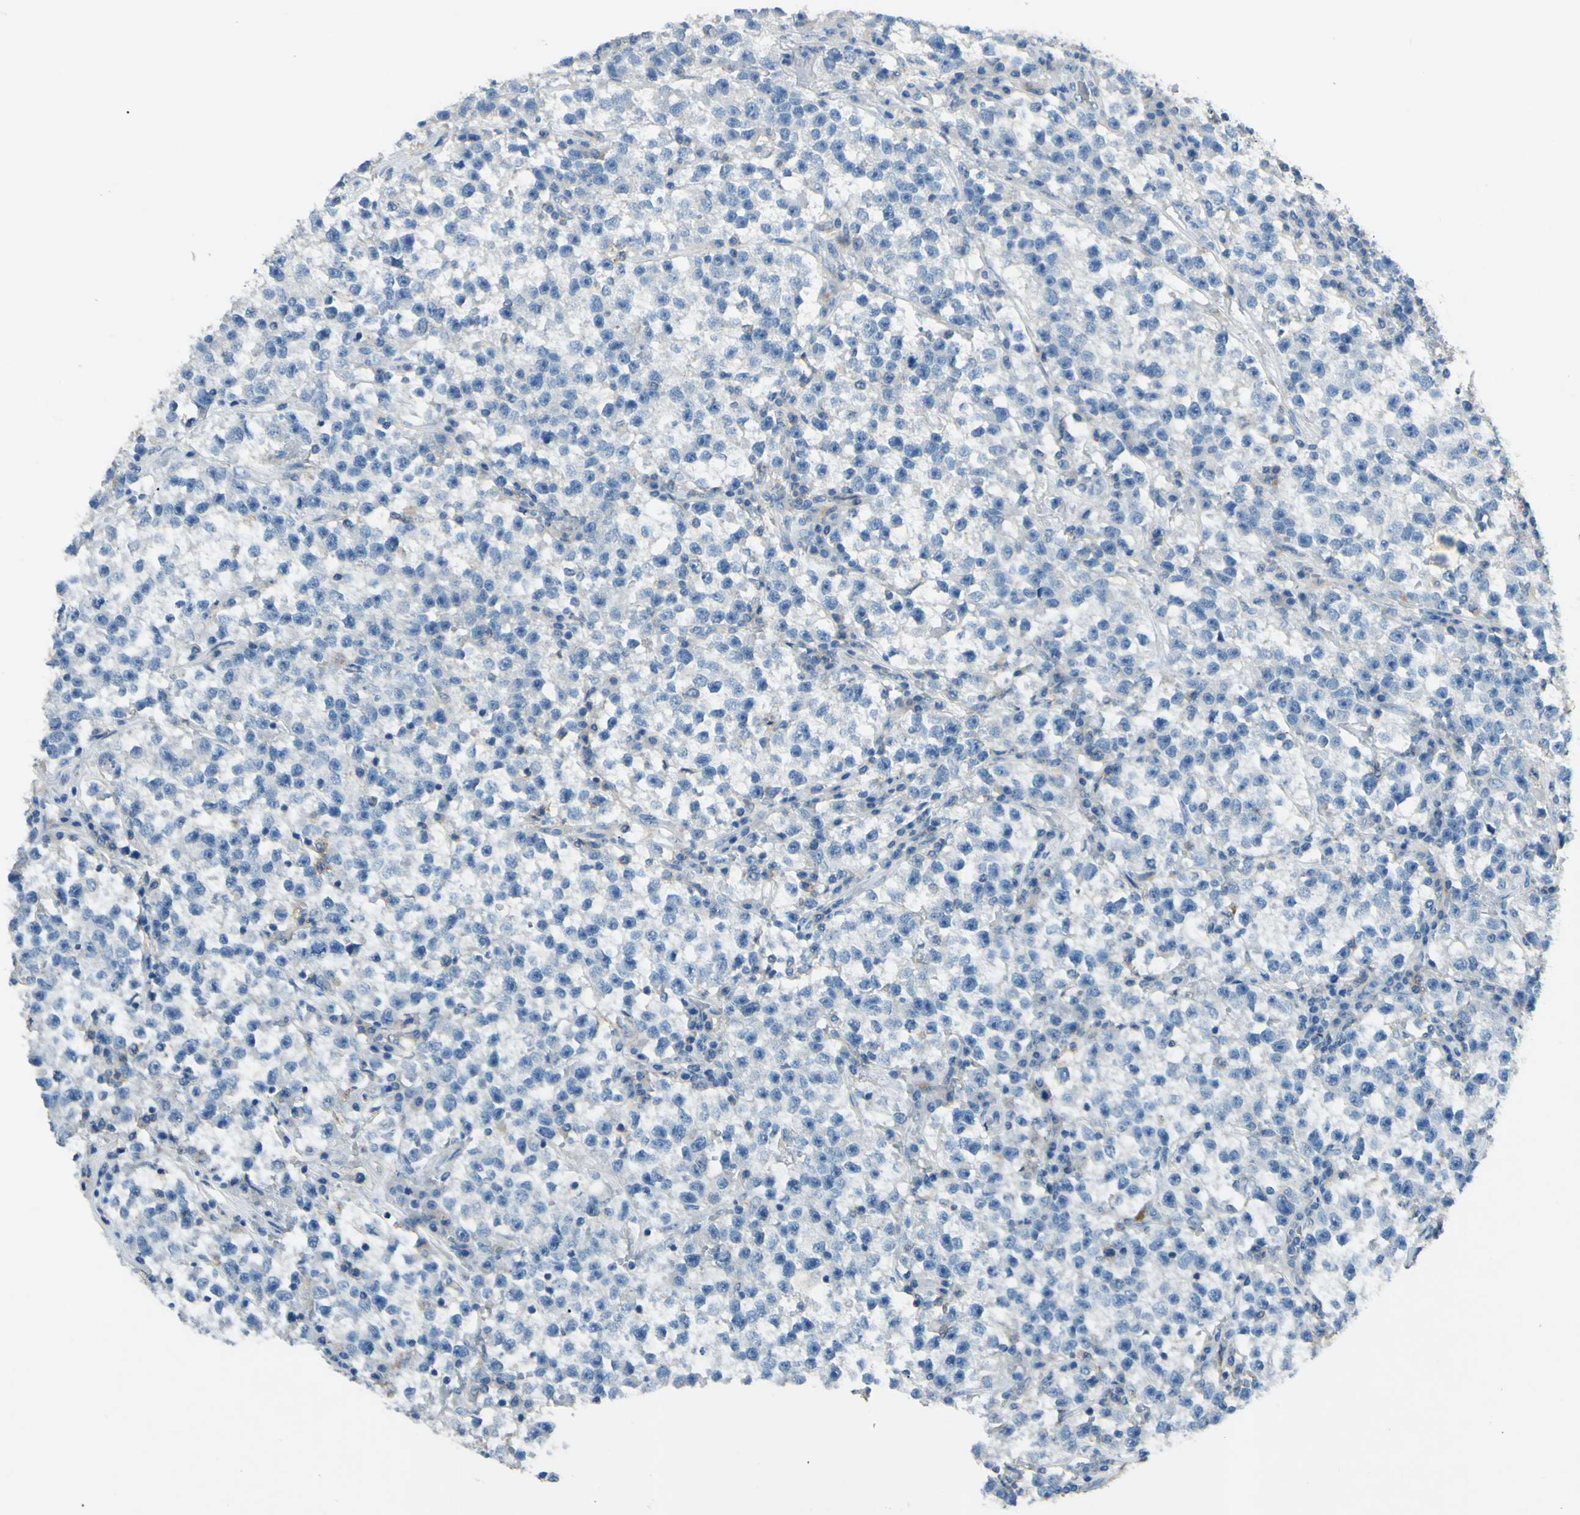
{"staining": {"intensity": "negative", "quantity": "none", "location": "none"}, "tissue": "testis cancer", "cell_type": "Tumor cells", "image_type": "cancer", "snomed": [{"axis": "morphology", "description": "Seminoma, NOS"}, {"axis": "topography", "description": "Testis"}], "caption": "This is an IHC histopathology image of human testis cancer (seminoma). There is no expression in tumor cells.", "gene": "CDH10", "patient": {"sex": "male", "age": 22}}